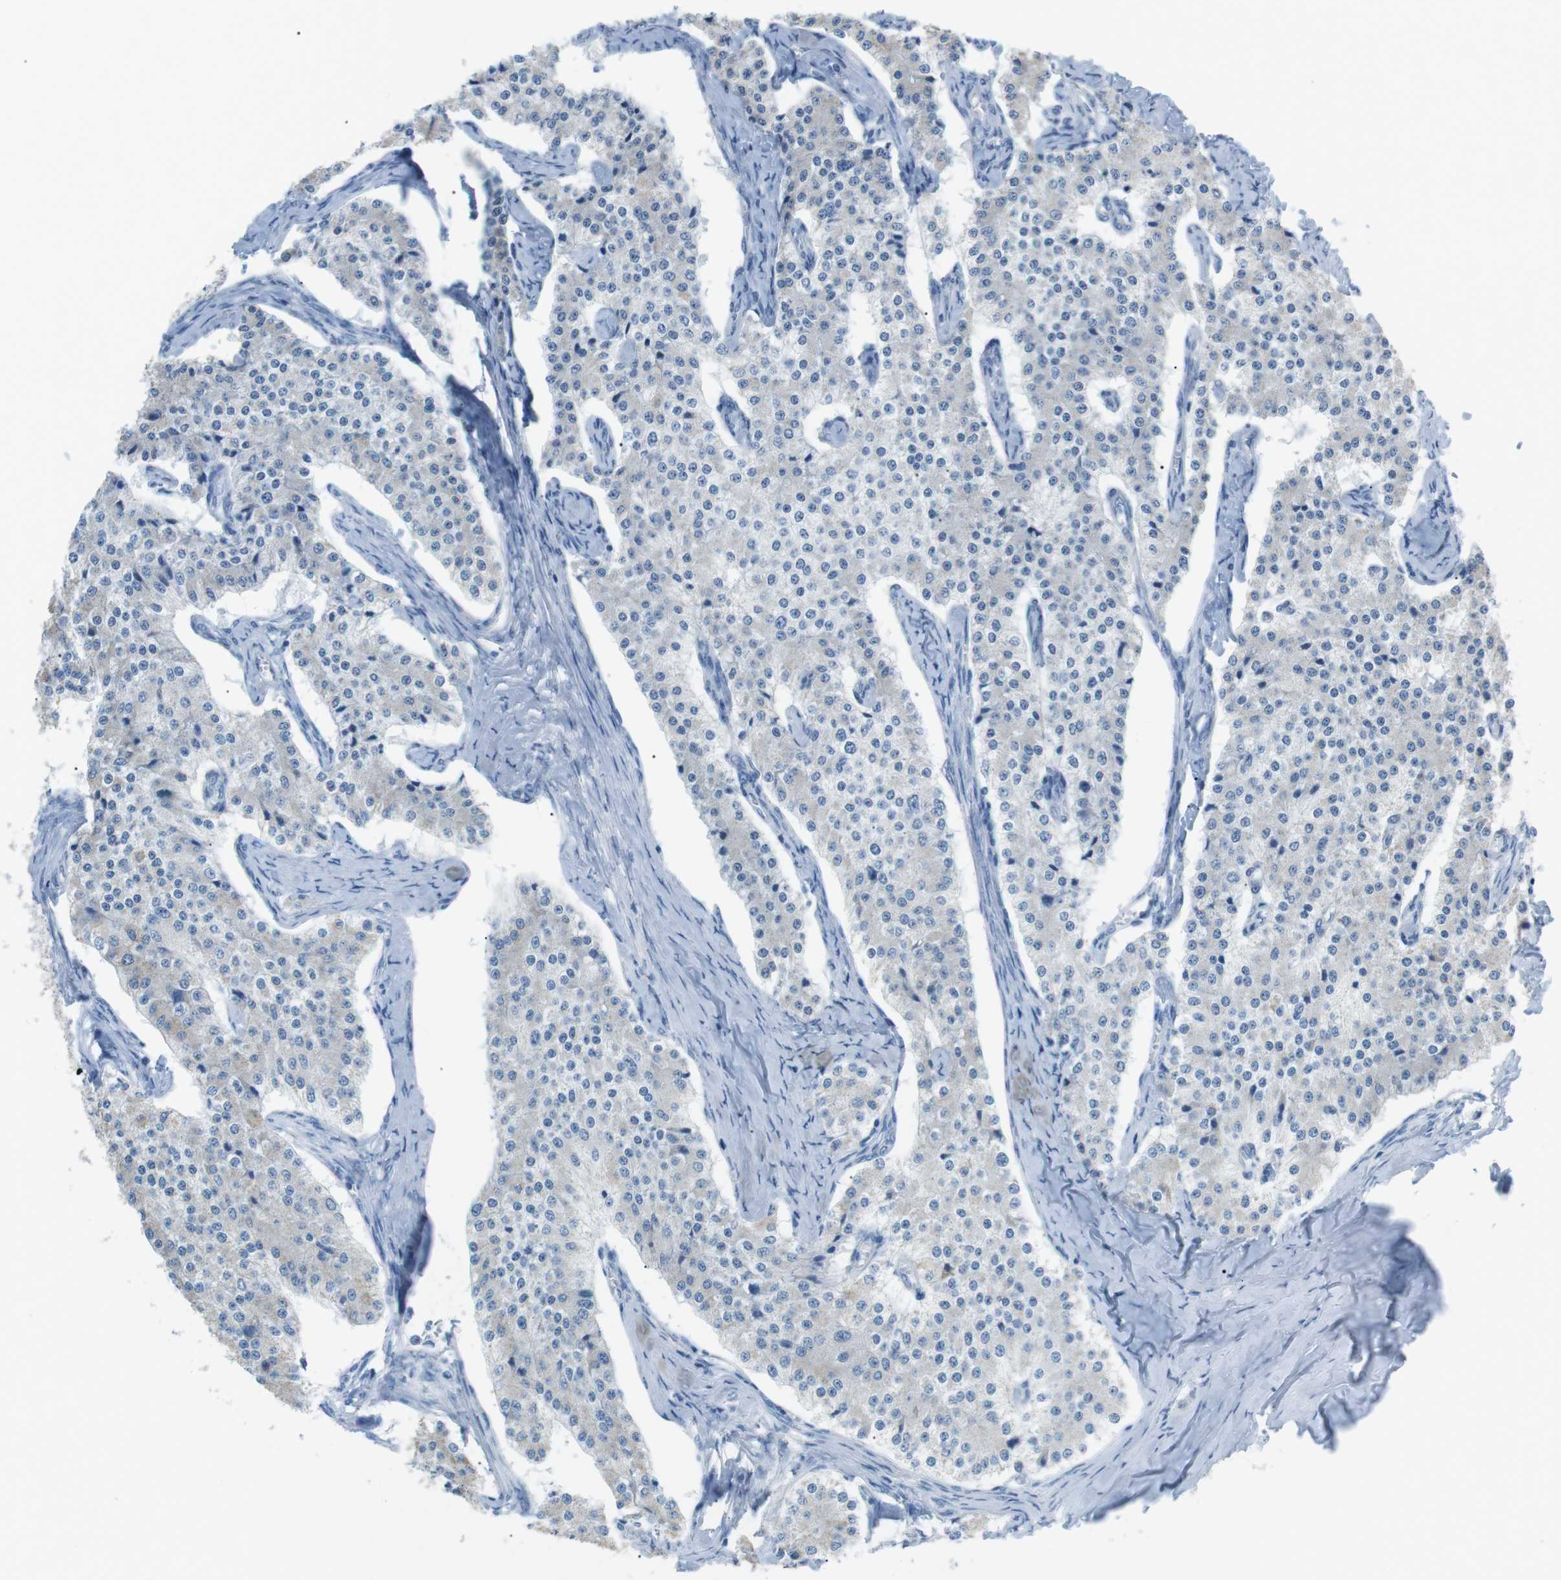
{"staining": {"intensity": "negative", "quantity": "none", "location": "none"}, "tissue": "carcinoid", "cell_type": "Tumor cells", "image_type": "cancer", "snomed": [{"axis": "morphology", "description": "Carcinoid, malignant, NOS"}, {"axis": "topography", "description": "Colon"}], "caption": "Tumor cells are negative for brown protein staining in malignant carcinoid. The staining is performed using DAB (3,3'-diaminobenzidine) brown chromogen with nuclei counter-stained in using hematoxylin.", "gene": "SALL4", "patient": {"sex": "female", "age": 52}}